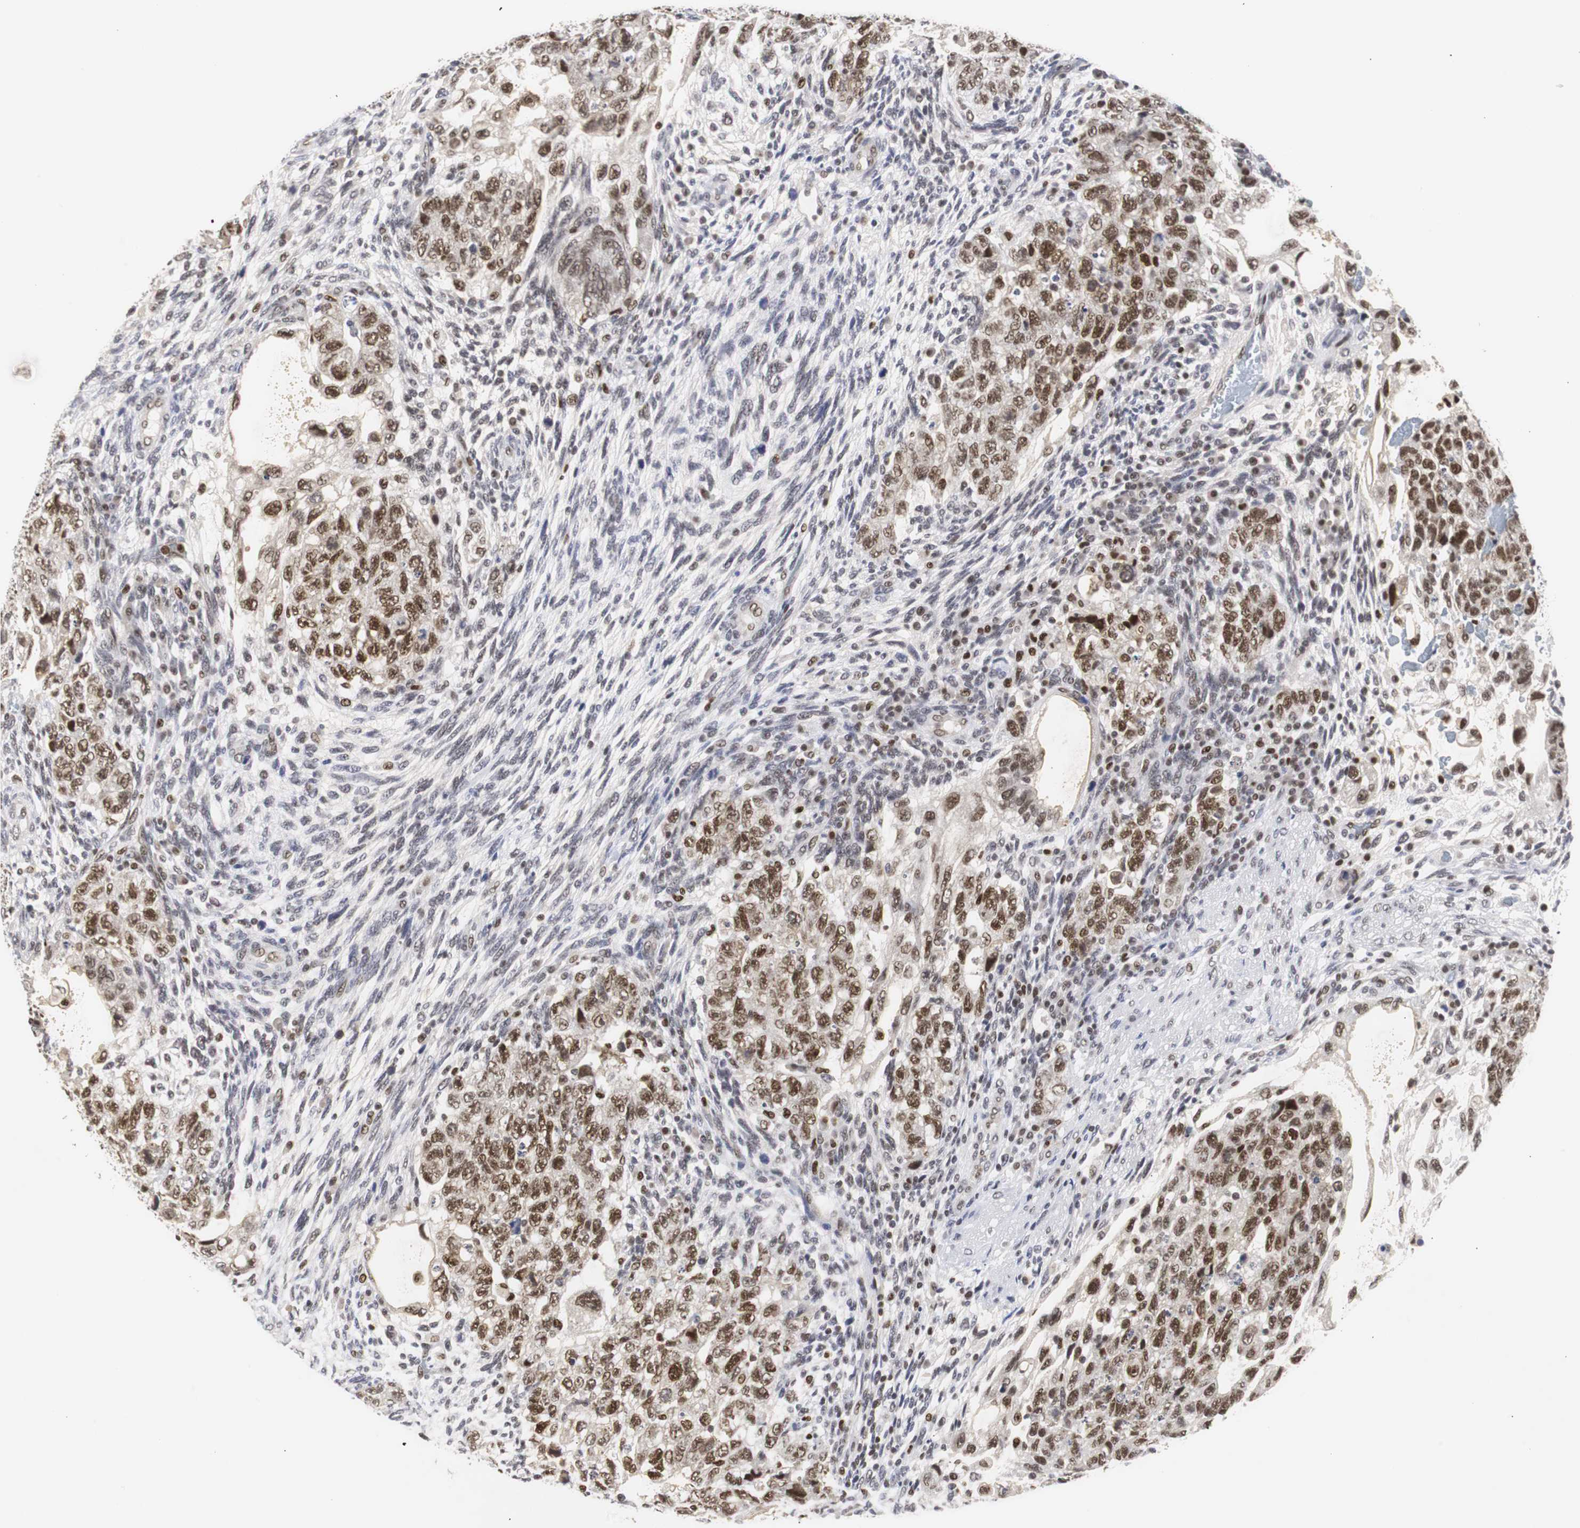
{"staining": {"intensity": "strong", "quantity": ">75%", "location": "nuclear"}, "tissue": "testis cancer", "cell_type": "Tumor cells", "image_type": "cancer", "snomed": [{"axis": "morphology", "description": "Normal tissue, NOS"}, {"axis": "morphology", "description": "Carcinoma, Embryonal, NOS"}, {"axis": "topography", "description": "Testis"}], "caption": "Immunohistochemical staining of human testis cancer (embryonal carcinoma) reveals high levels of strong nuclear staining in approximately >75% of tumor cells.", "gene": "ZFC3H1", "patient": {"sex": "male", "age": 36}}